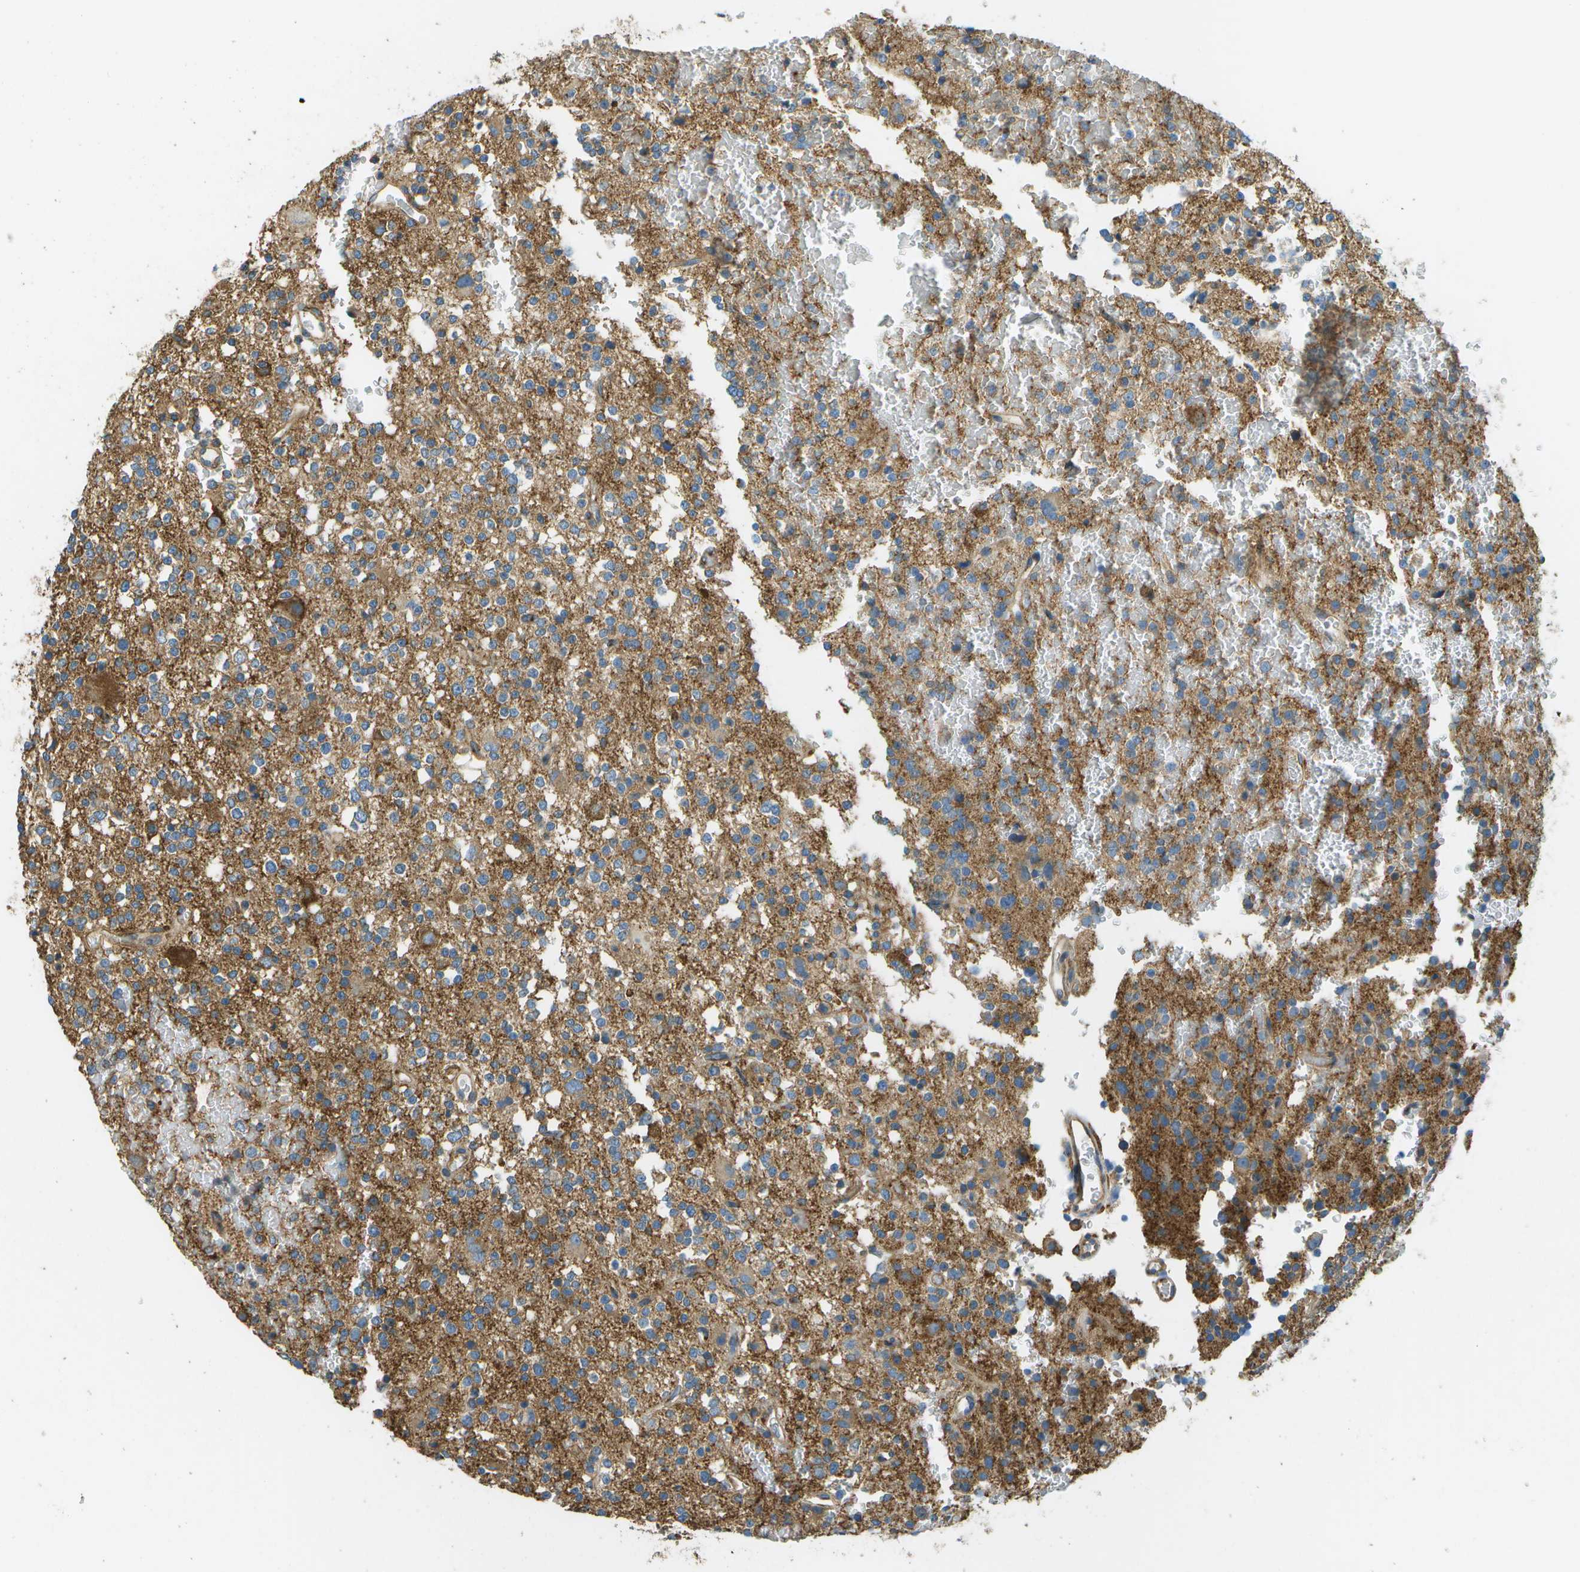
{"staining": {"intensity": "weak", "quantity": "25%-75%", "location": "cytoplasmic/membranous"}, "tissue": "glioma", "cell_type": "Tumor cells", "image_type": "cancer", "snomed": [{"axis": "morphology", "description": "Glioma, malignant, High grade"}, {"axis": "topography", "description": "Brain"}], "caption": "This image displays IHC staining of human malignant glioma (high-grade), with low weak cytoplasmic/membranous staining in about 25%-75% of tumor cells.", "gene": "CLTC", "patient": {"sex": "male", "age": 47}}